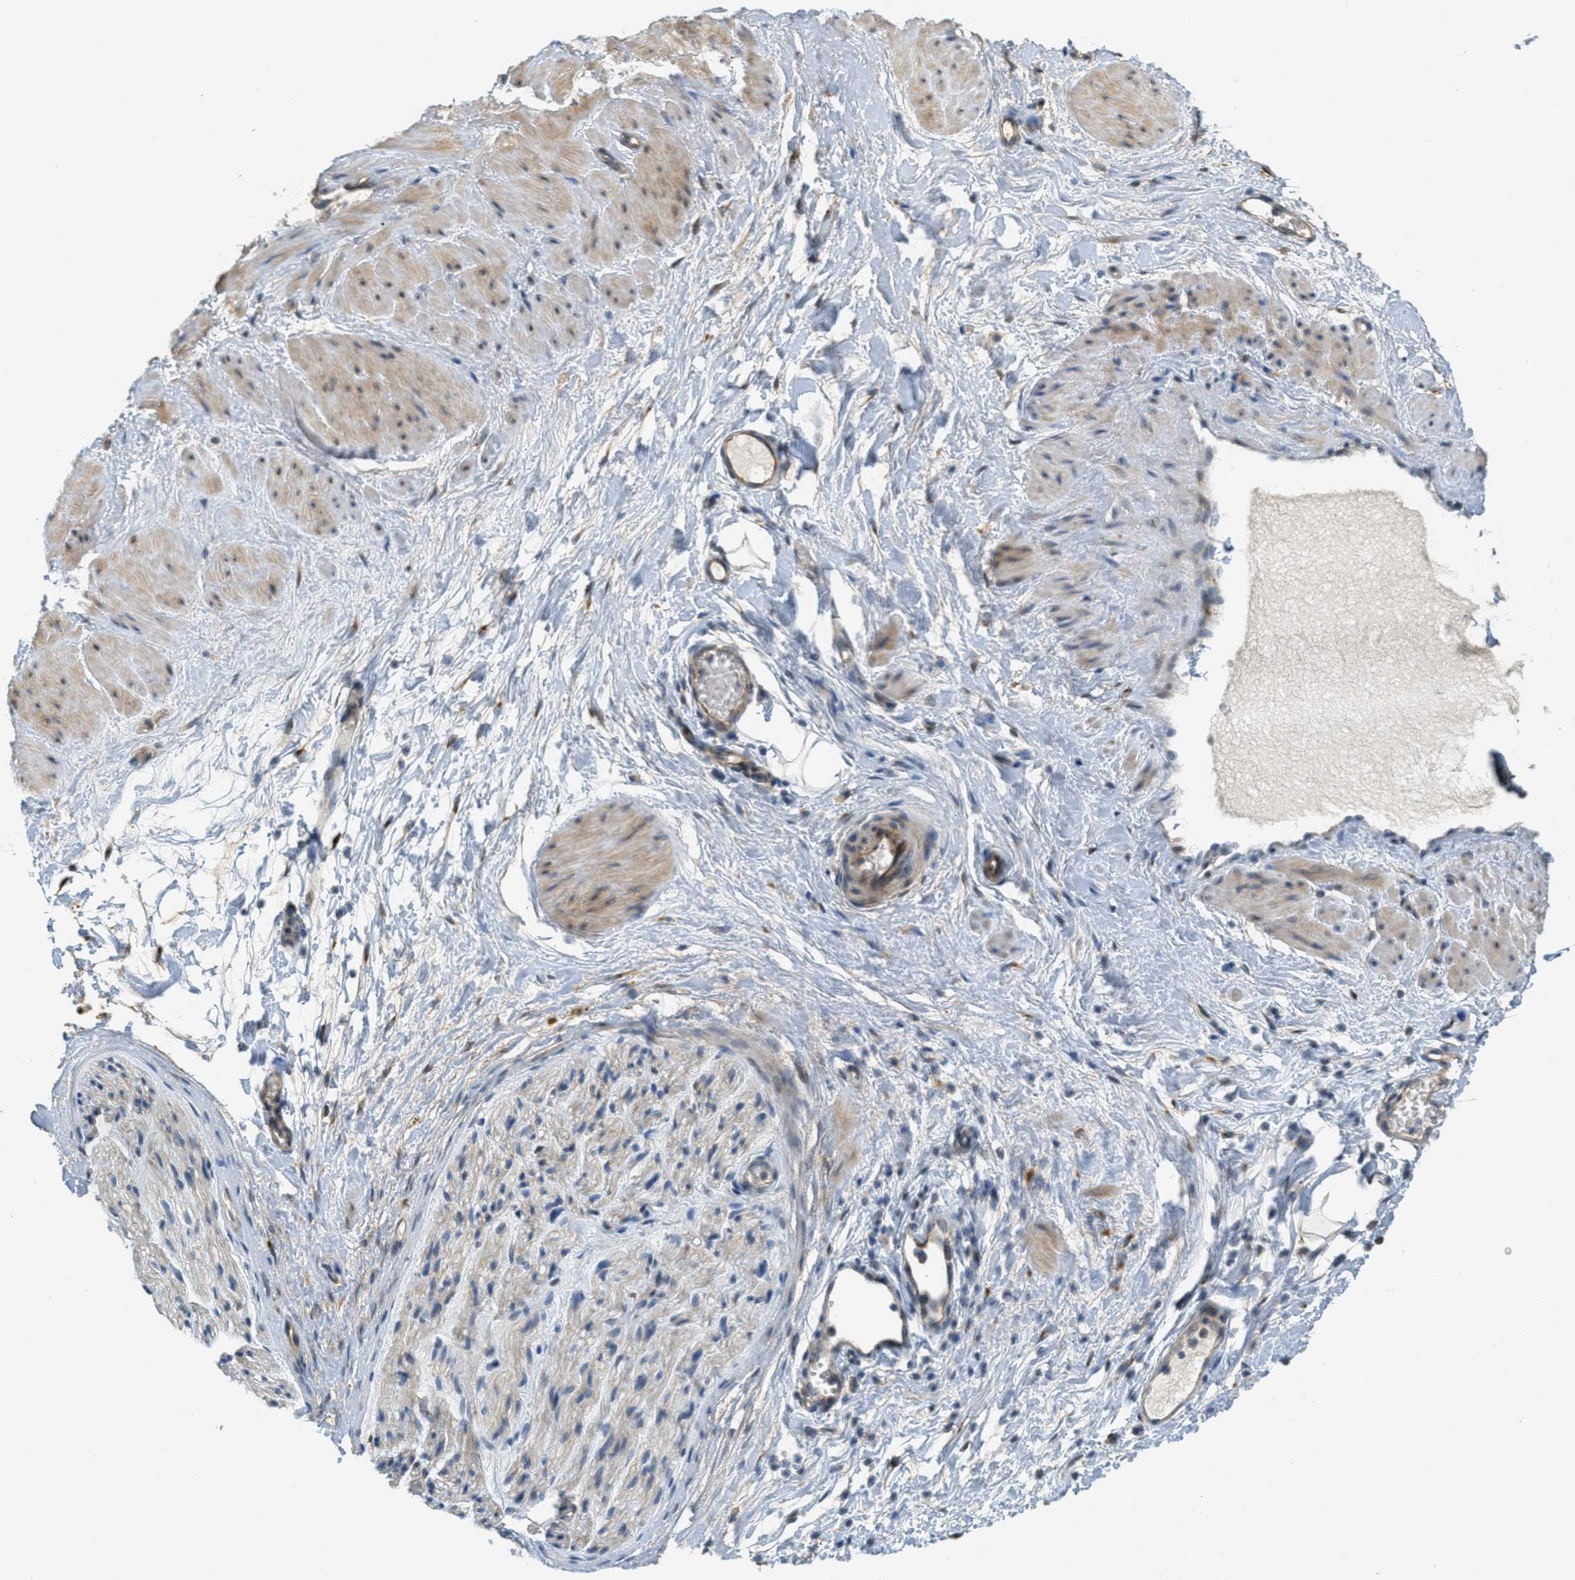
{"staining": {"intensity": "negative", "quantity": "none", "location": "none"}, "tissue": "adipose tissue", "cell_type": "Adipocytes", "image_type": "normal", "snomed": [{"axis": "morphology", "description": "Normal tissue, NOS"}, {"axis": "topography", "description": "Soft tissue"}, {"axis": "topography", "description": "Vascular tissue"}], "caption": "Immunohistochemistry of normal human adipose tissue reveals no positivity in adipocytes.", "gene": "ADCY5", "patient": {"sex": "female", "age": 35}}